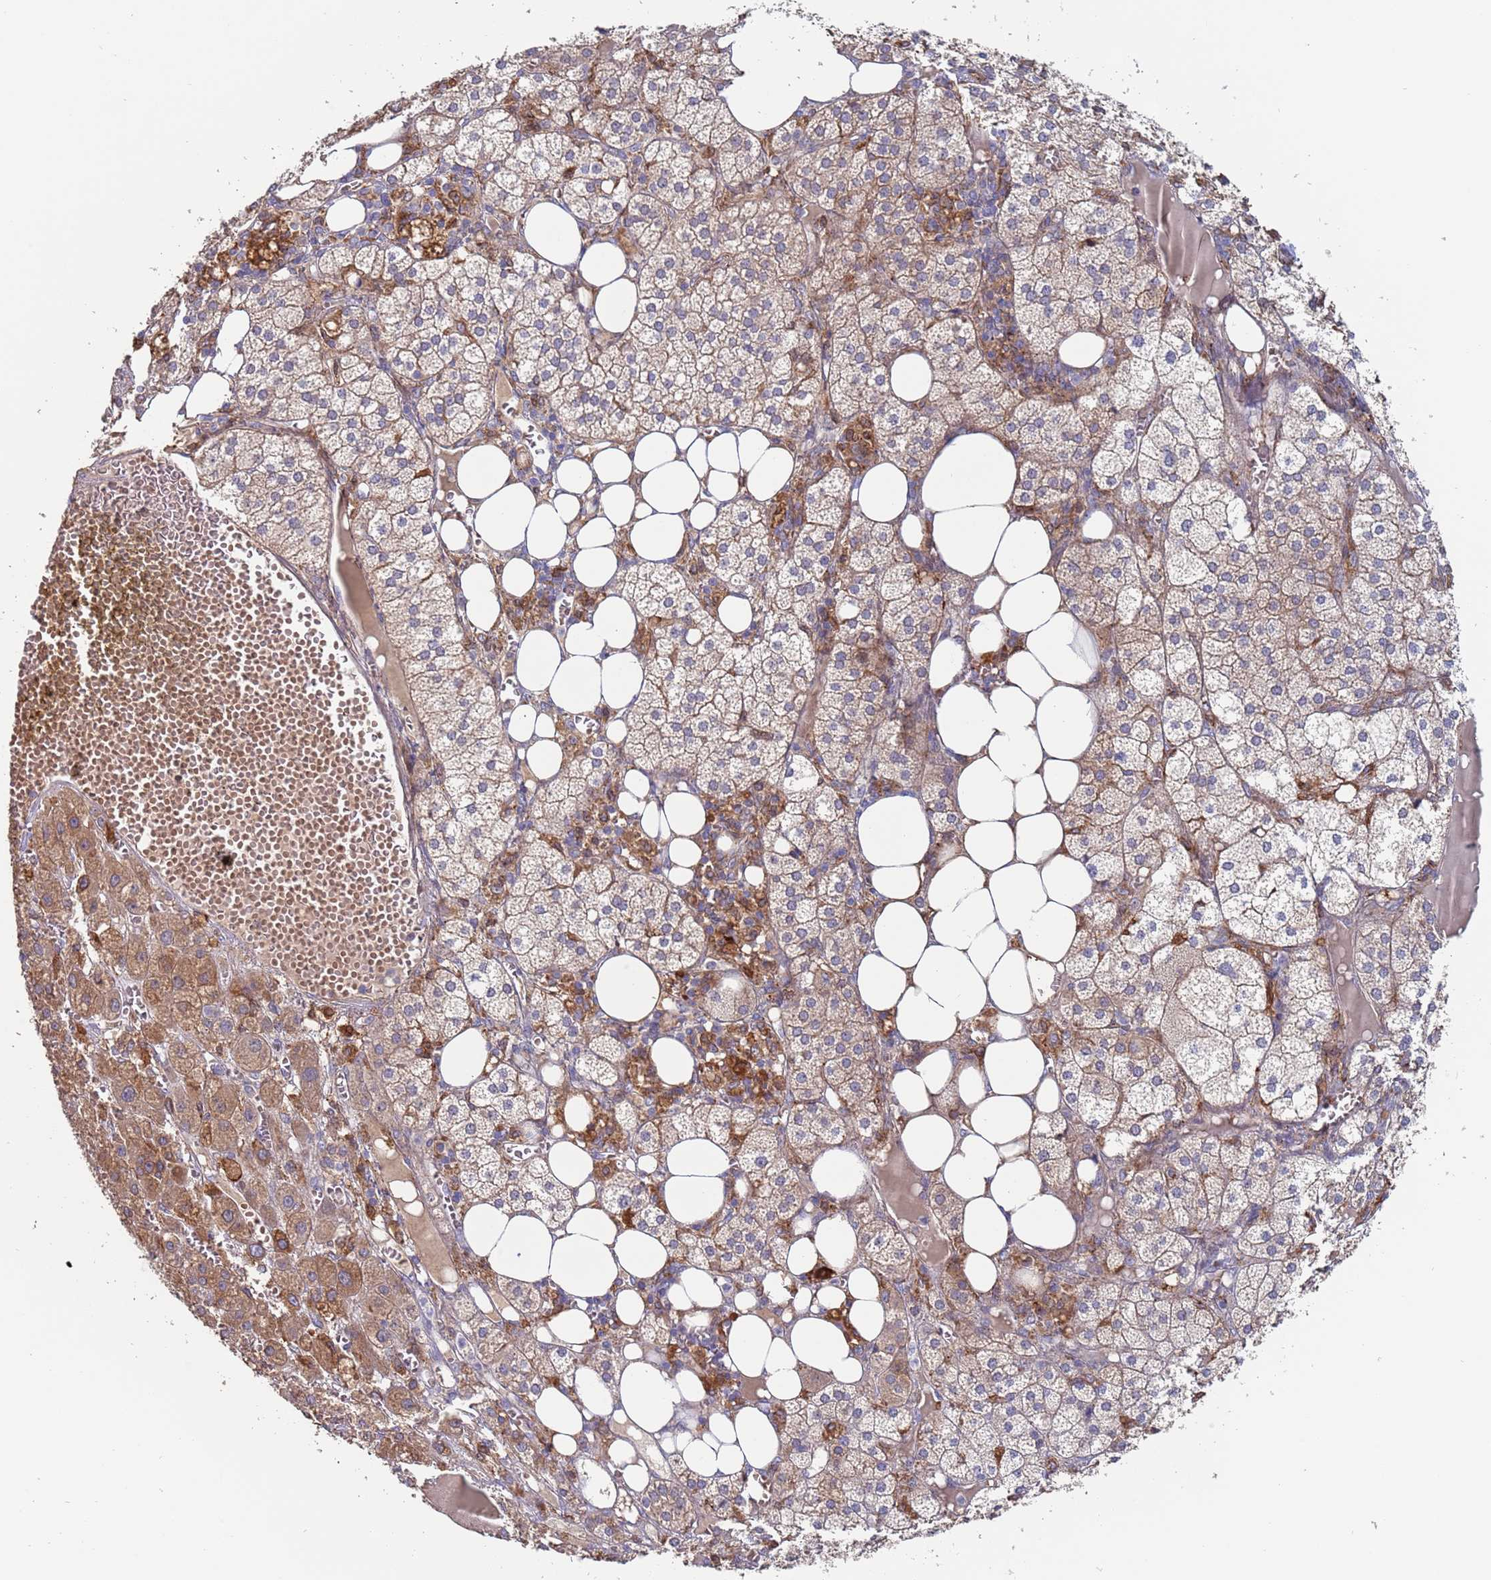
{"staining": {"intensity": "moderate", "quantity": "<25%", "location": "cytoplasmic/membranous"}, "tissue": "adrenal gland", "cell_type": "Glandular cells", "image_type": "normal", "snomed": [{"axis": "morphology", "description": "Normal tissue, NOS"}, {"axis": "topography", "description": "Adrenal gland"}], "caption": "Human adrenal gland stained with a protein marker displays moderate staining in glandular cells.", "gene": "MALRD1", "patient": {"sex": "female", "age": 61}}